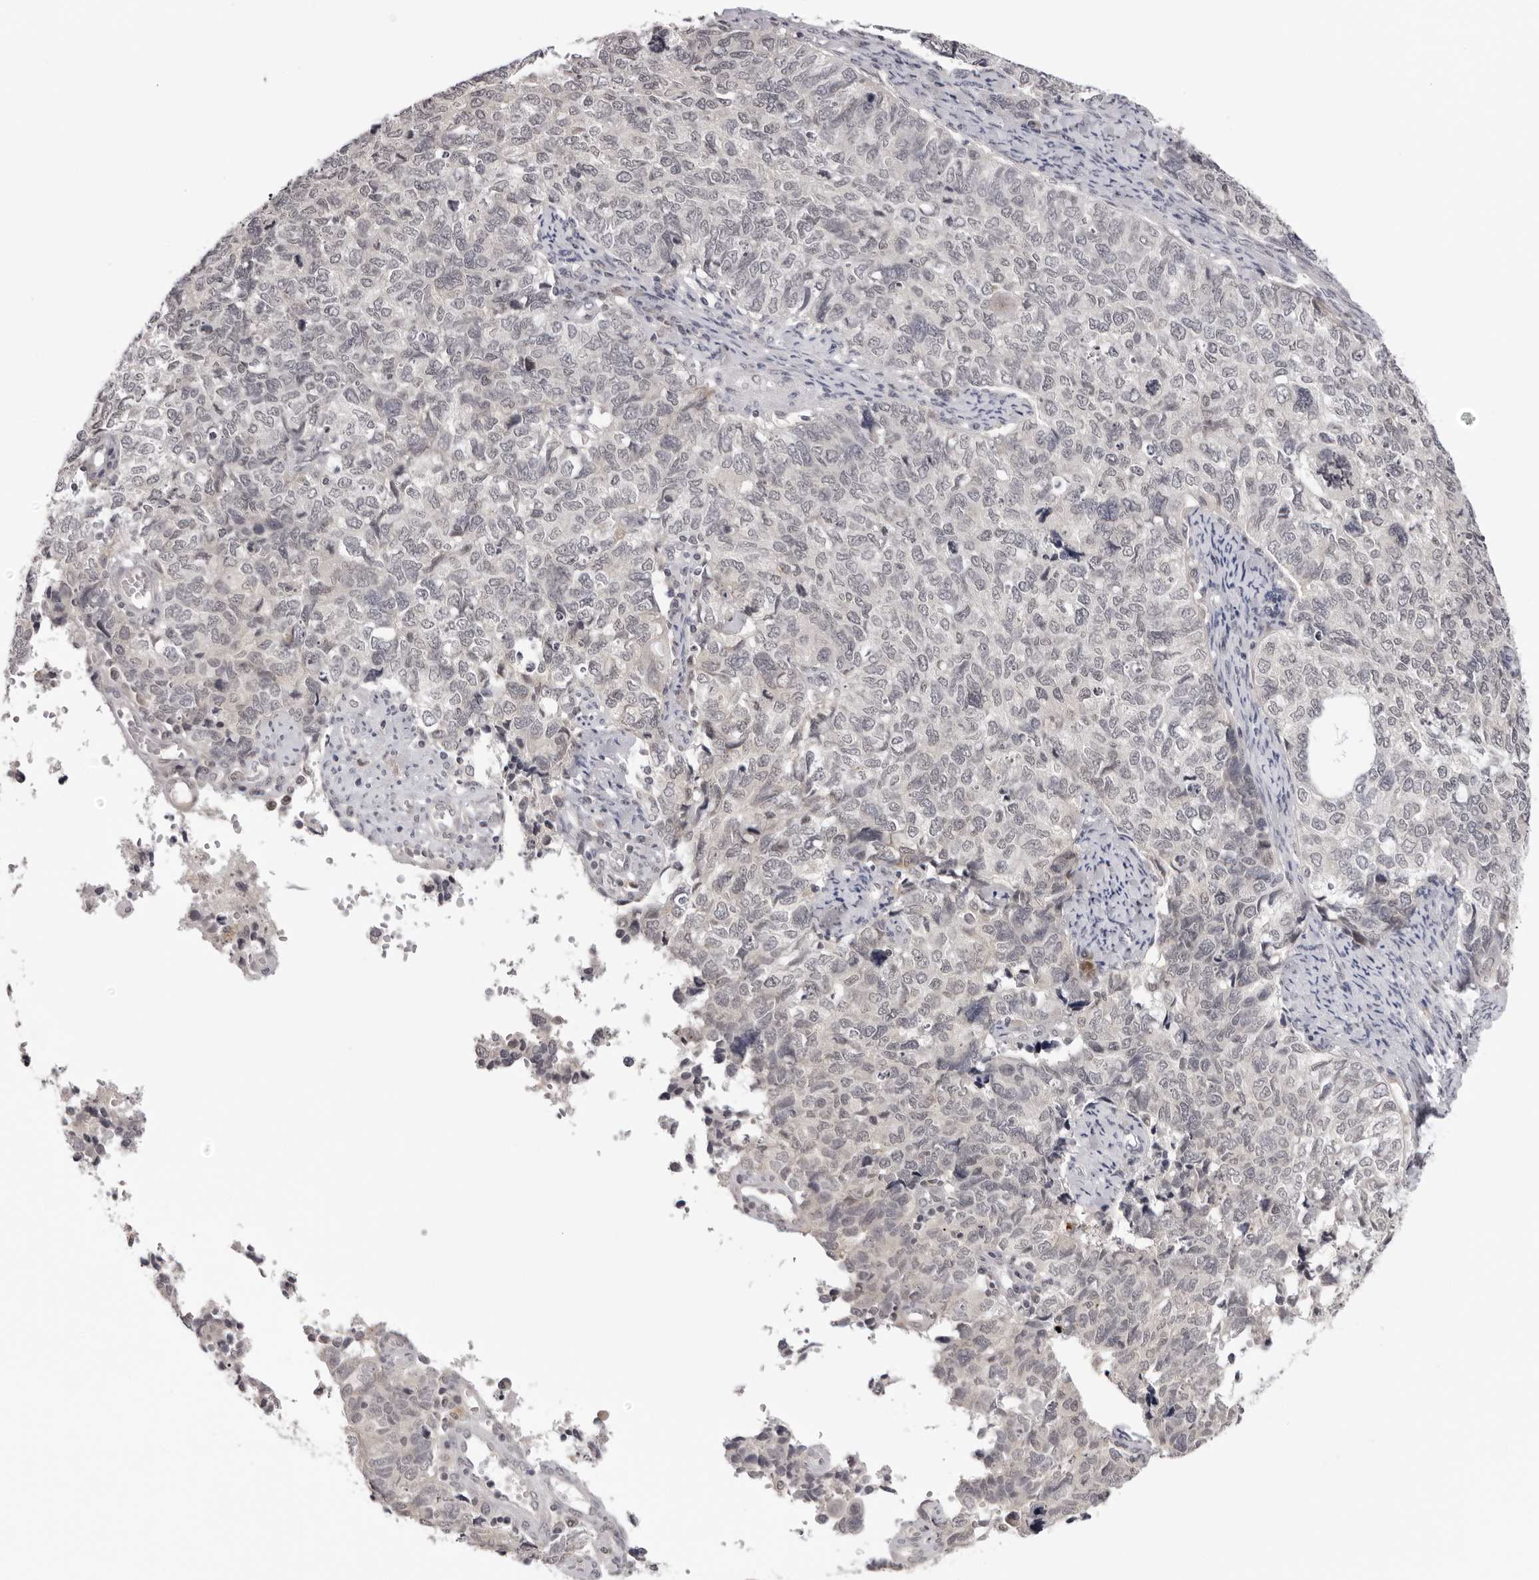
{"staining": {"intensity": "negative", "quantity": "none", "location": "none"}, "tissue": "cervical cancer", "cell_type": "Tumor cells", "image_type": "cancer", "snomed": [{"axis": "morphology", "description": "Squamous cell carcinoma, NOS"}, {"axis": "topography", "description": "Cervix"}], "caption": "Cervical cancer (squamous cell carcinoma) stained for a protein using immunohistochemistry (IHC) exhibits no expression tumor cells.", "gene": "PRUNE1", "patient": {"sex": "female", "age": 63}}